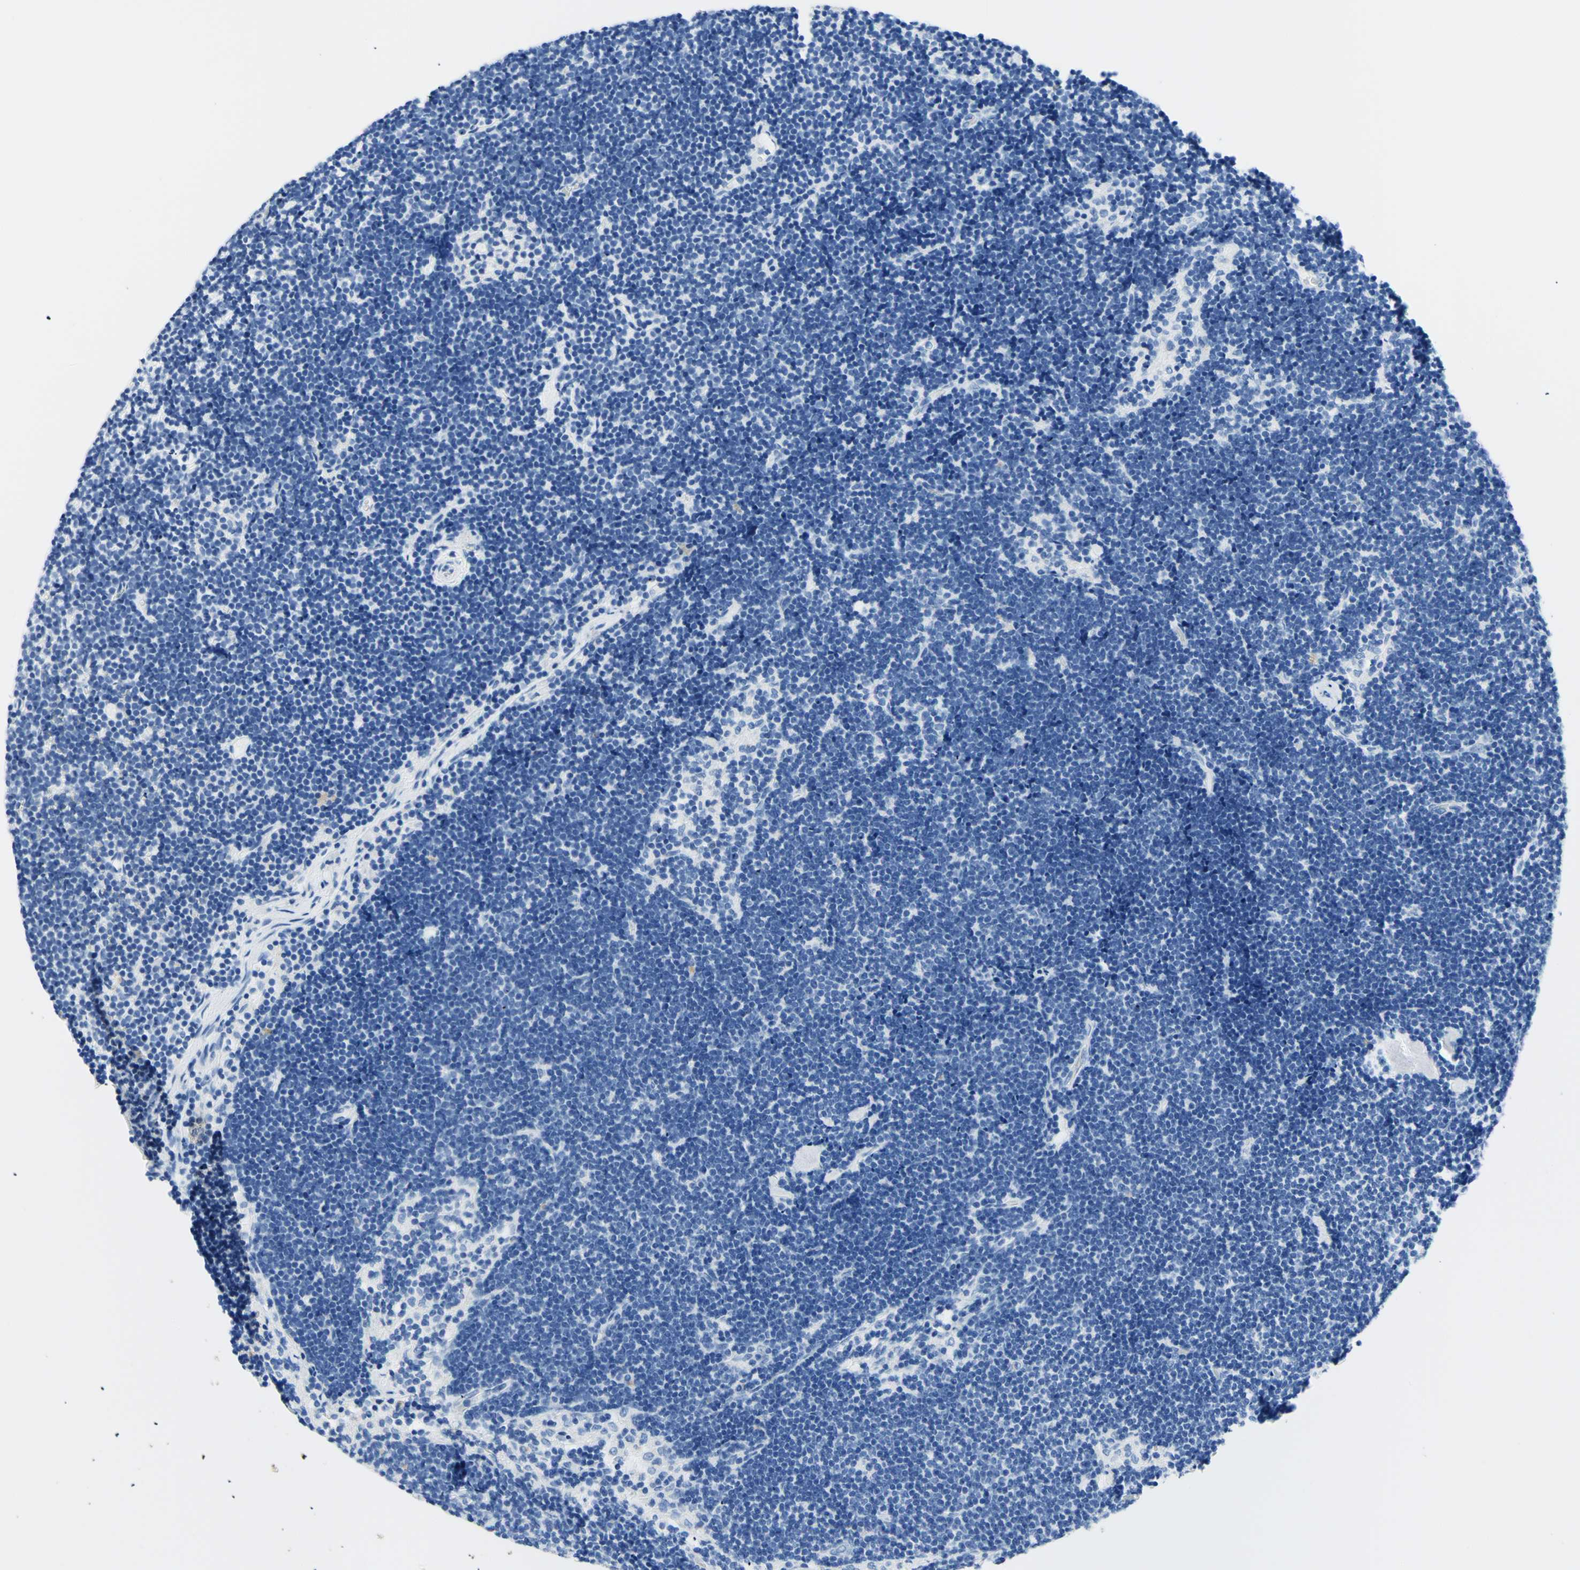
{"staining": {"intensity": "negative", "quantity": "none", "location": "none"}, "tissue": "lymph node", "cell_type": "Germinal center cells", "image_type": "normal", "snomed": [{"axis": "morphology", "description": "Normal tissue, NOS"}, {"axis": "topography", "description": "Lymph node"}], "caption": "Normal lymph node was stained to show a protein in brown. There is no significant expression in germinal center cells. The staining was performed using DAB (3,3'-diaminobenzidine) to visualize the protein expression in brown, while the nuclei were stained in blue with hematoxylin (Magnification: 20x).", "gene": "MYH2", "patient": {"sex": "male", "age": 63}}